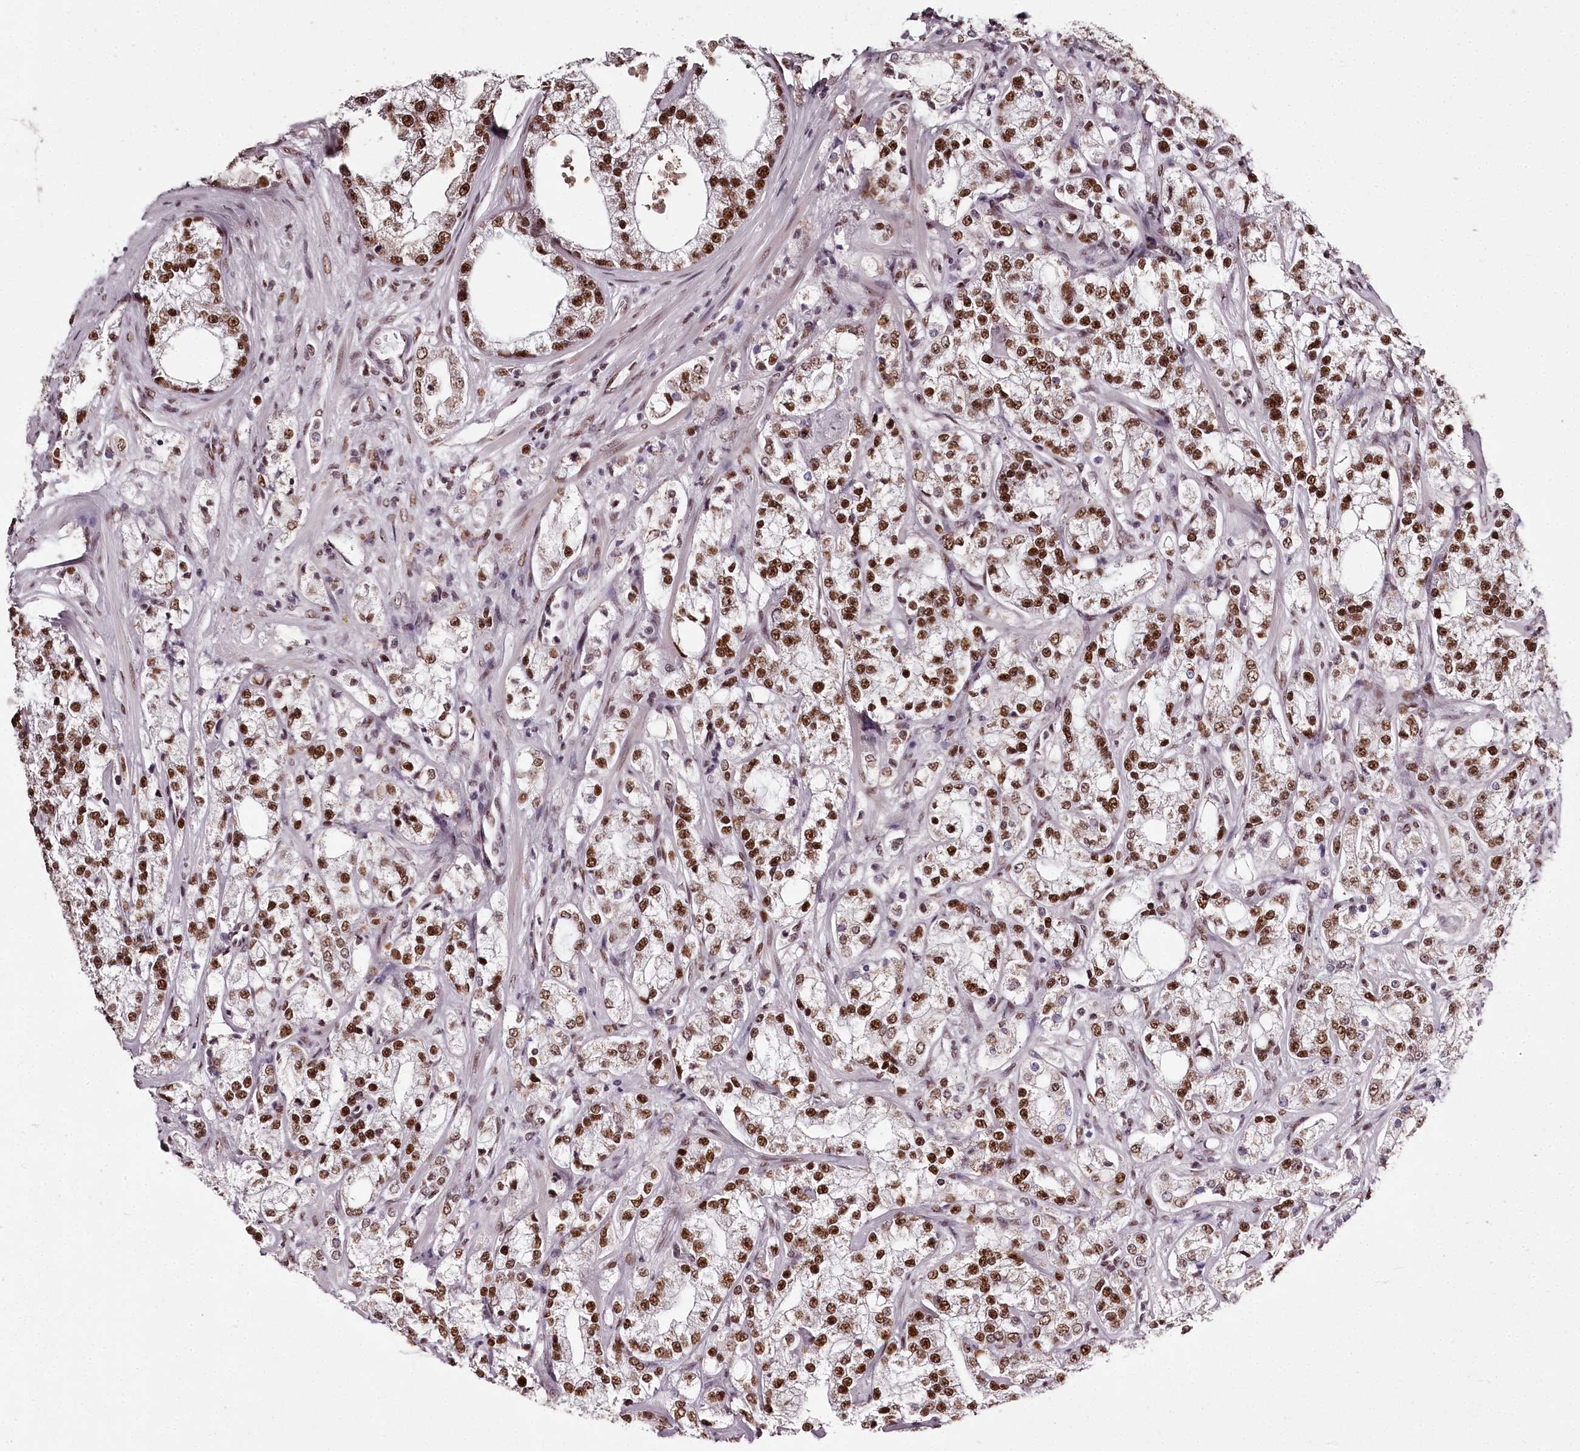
{"staining": {"intensity": "strong", "quantity": ">75%", "location": "nuclear"}, "tissue": "prostate cancer", "cell_type": "Tumor cells", "image_type": "cancer", "snomed": [{"axis": "morphology", "description": "Adenocarcinoma, High grade"}, {"axis": "topography", "description": "Prostate"}], "caption": "The immunohistochemical stain highlights strong nuclear positivity in tumor cells of prostate cancer (high-grade adenocarcinoma) tissue. The protein of interest is stained brown, and the nuclei are stained in blue (DAB IHC with brightfield microscopy, high magnification).", "gene": "PSPC1", "patient": {"sex": "male", "age": 64}}